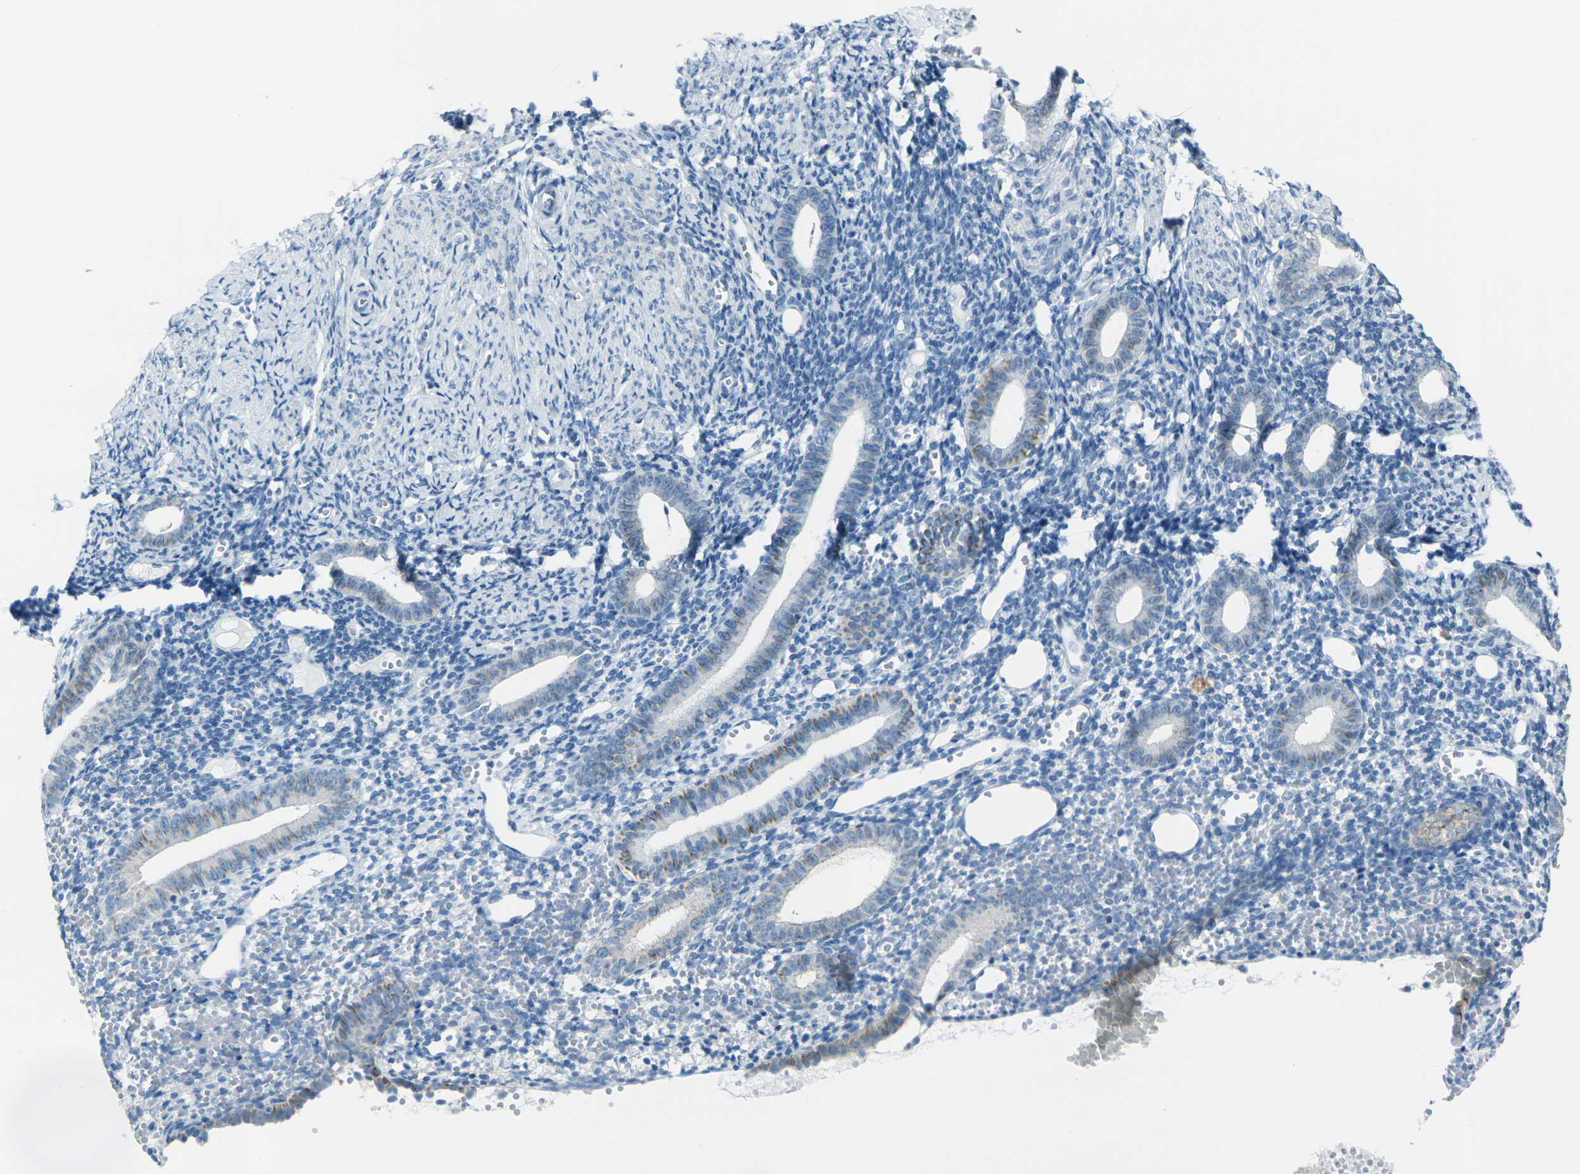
{"staining": {"intensity": "negative", "quantity": "none", "location": "none"}, "tissue": "endometrium", "cell_type": "Cells in endometrial stroma", "image_type": "normal", "snomed": [{"axis": "morphology", "description": "Normal tissue, NOS"}, {"axis": "topography", "description": "Endometrium"}], "caption": "High magnification brightfield microscopy of unremarkable endometrium stained with DAB (brown) and counterstained with hematoxylin (blue): cells in endometrial stroma show no significant staining. (IHC, brightfield microscopy, high magnification).", "gene": "ANKRD46", "patient": {"sex": "female", "age": 50}}